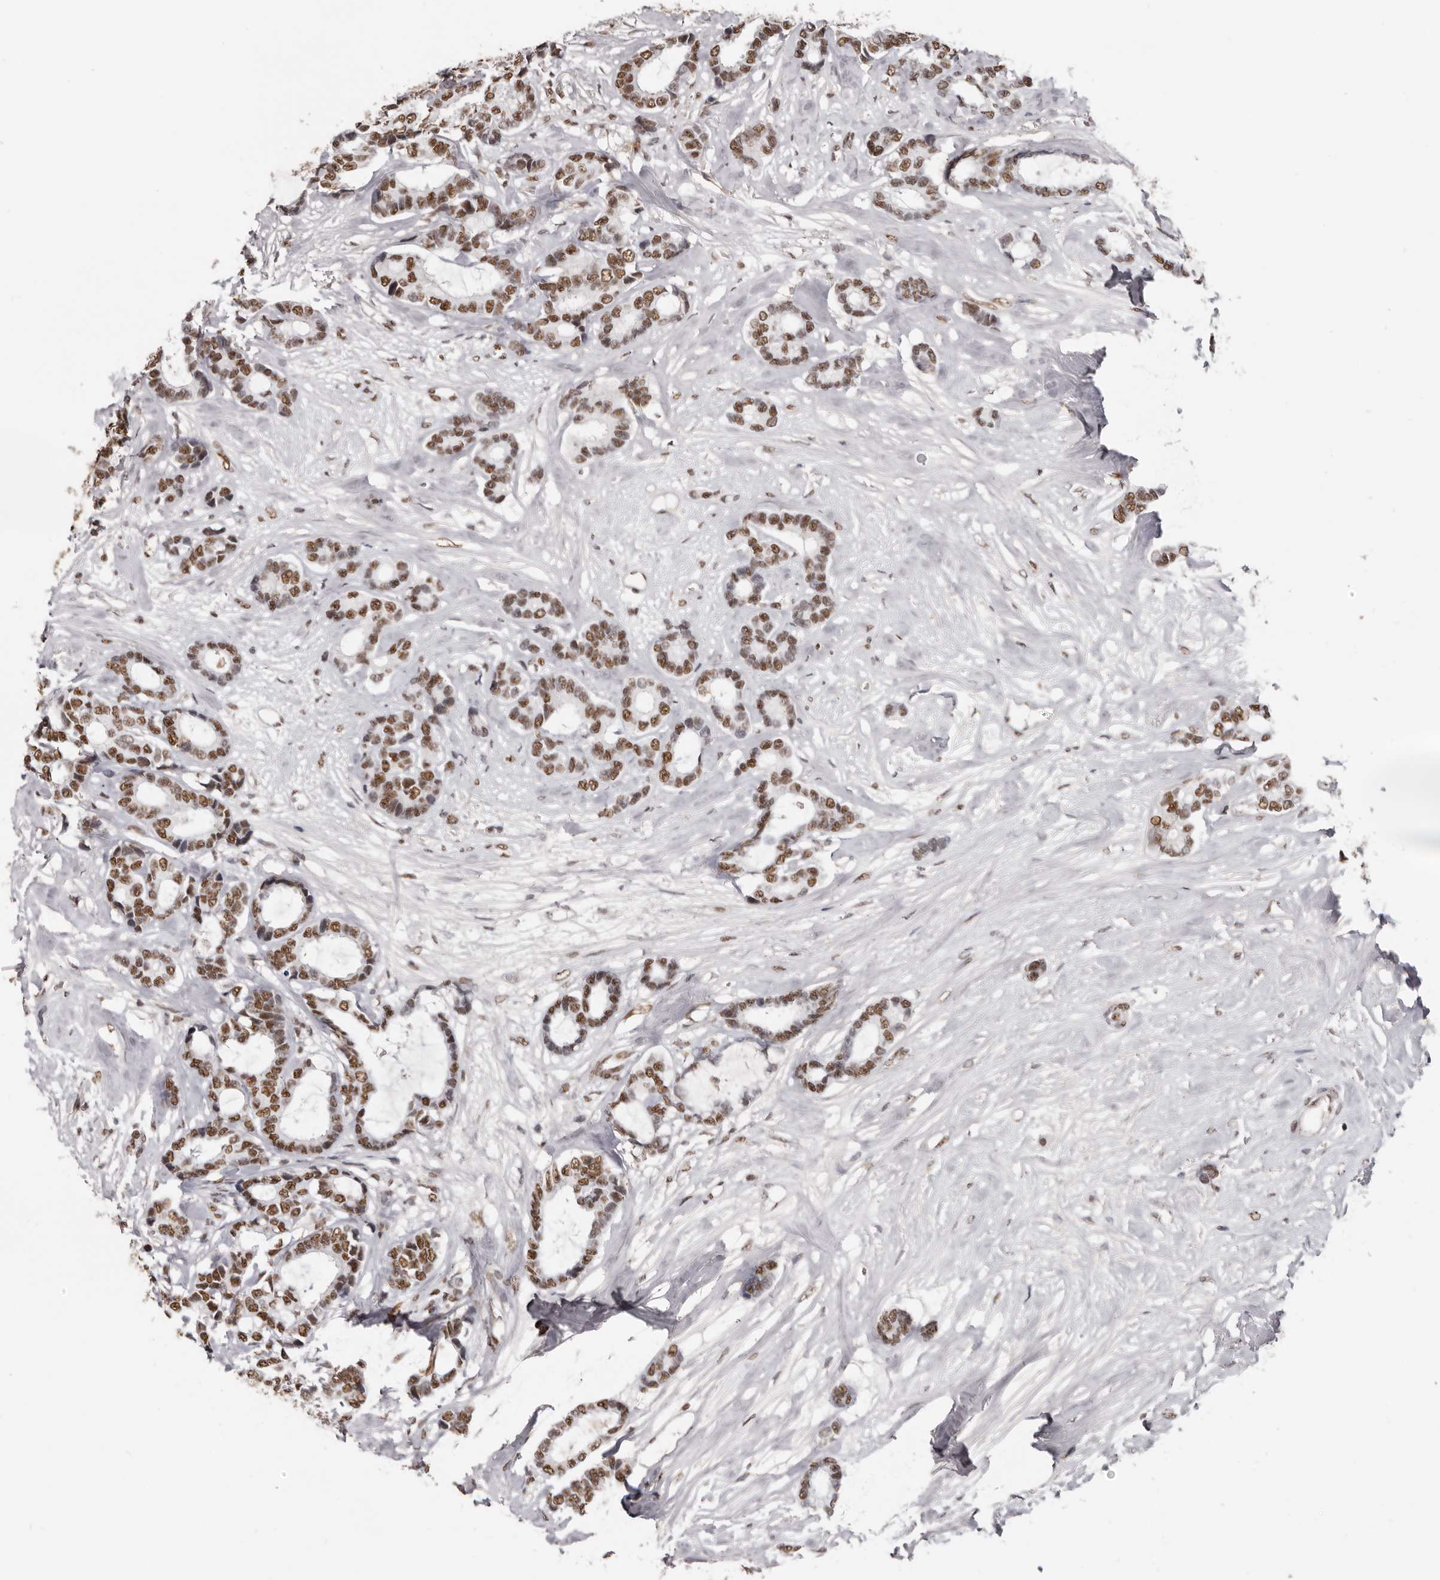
{"staining": {"intensity": "moderate", "quantity": ">75%", "location": "nuclear"}, "tissue": "breast cancer", "cell_type": "Tumor cells", "image_type": "cancer", "snomed": [{"axis": "morphology", "description": "Duct carcinoma"}, {"axis": "topography", "description": "Breast"}], "caption": "Immunohistochemical staining of invasive ductal carcinoma (breast) reveals medium levels of moderate nuclear positivity in about >75% of tumor cells.", "gene": "SCAF4", "patient": {"sex": "female", "age": 87}}